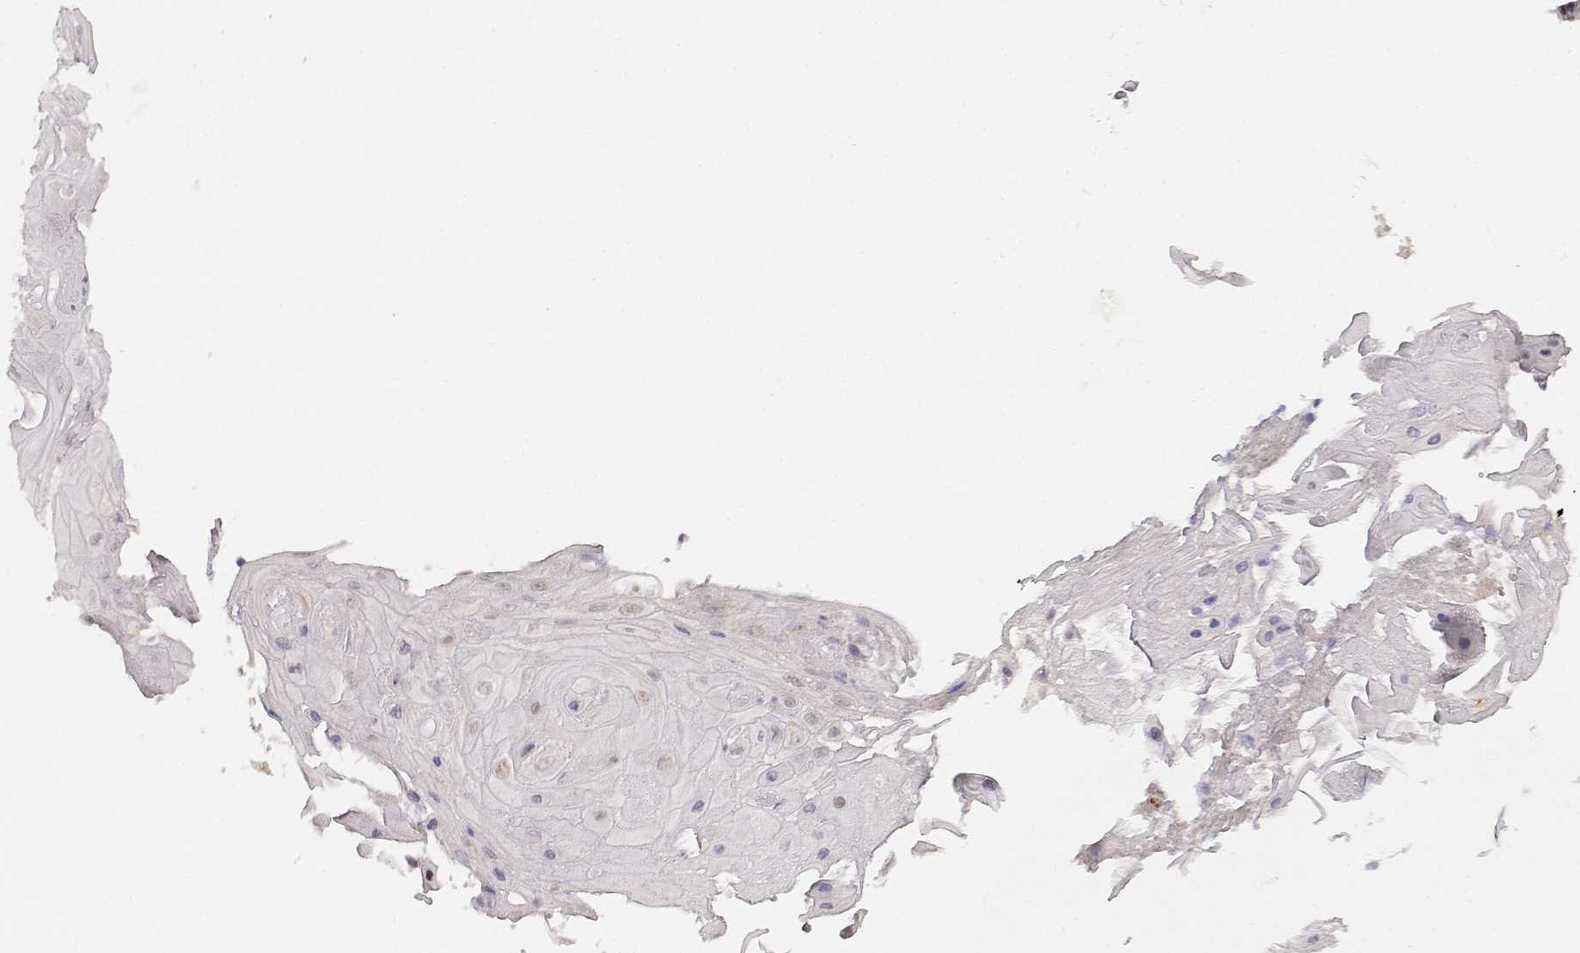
{"staining": {"intensity": "weak", "quantity": "<25%", "location": "nuclear"}, "tissue": "skin cancer", "cell_type": "Tumor cells", "image_type": "cancer", "snomed": [{"axis": "morphology", "description": "Squamous cell carcinoma, NOS"}, {"axis": "topography", "description": "Skin"}], "caption": "The histopathology image exhibits no significant positivity in tumor cells of skin cancer (squamous cell carcinoma). Brightfield microscopy of immunohistochemistry (IHC) stained with DAB (3,3'-diaminobenzidine) (brown) and hematoxylin (blue), captured at high magnification.", "gene": "EAF2", "patient": {"sex": "male", "age": 62}}